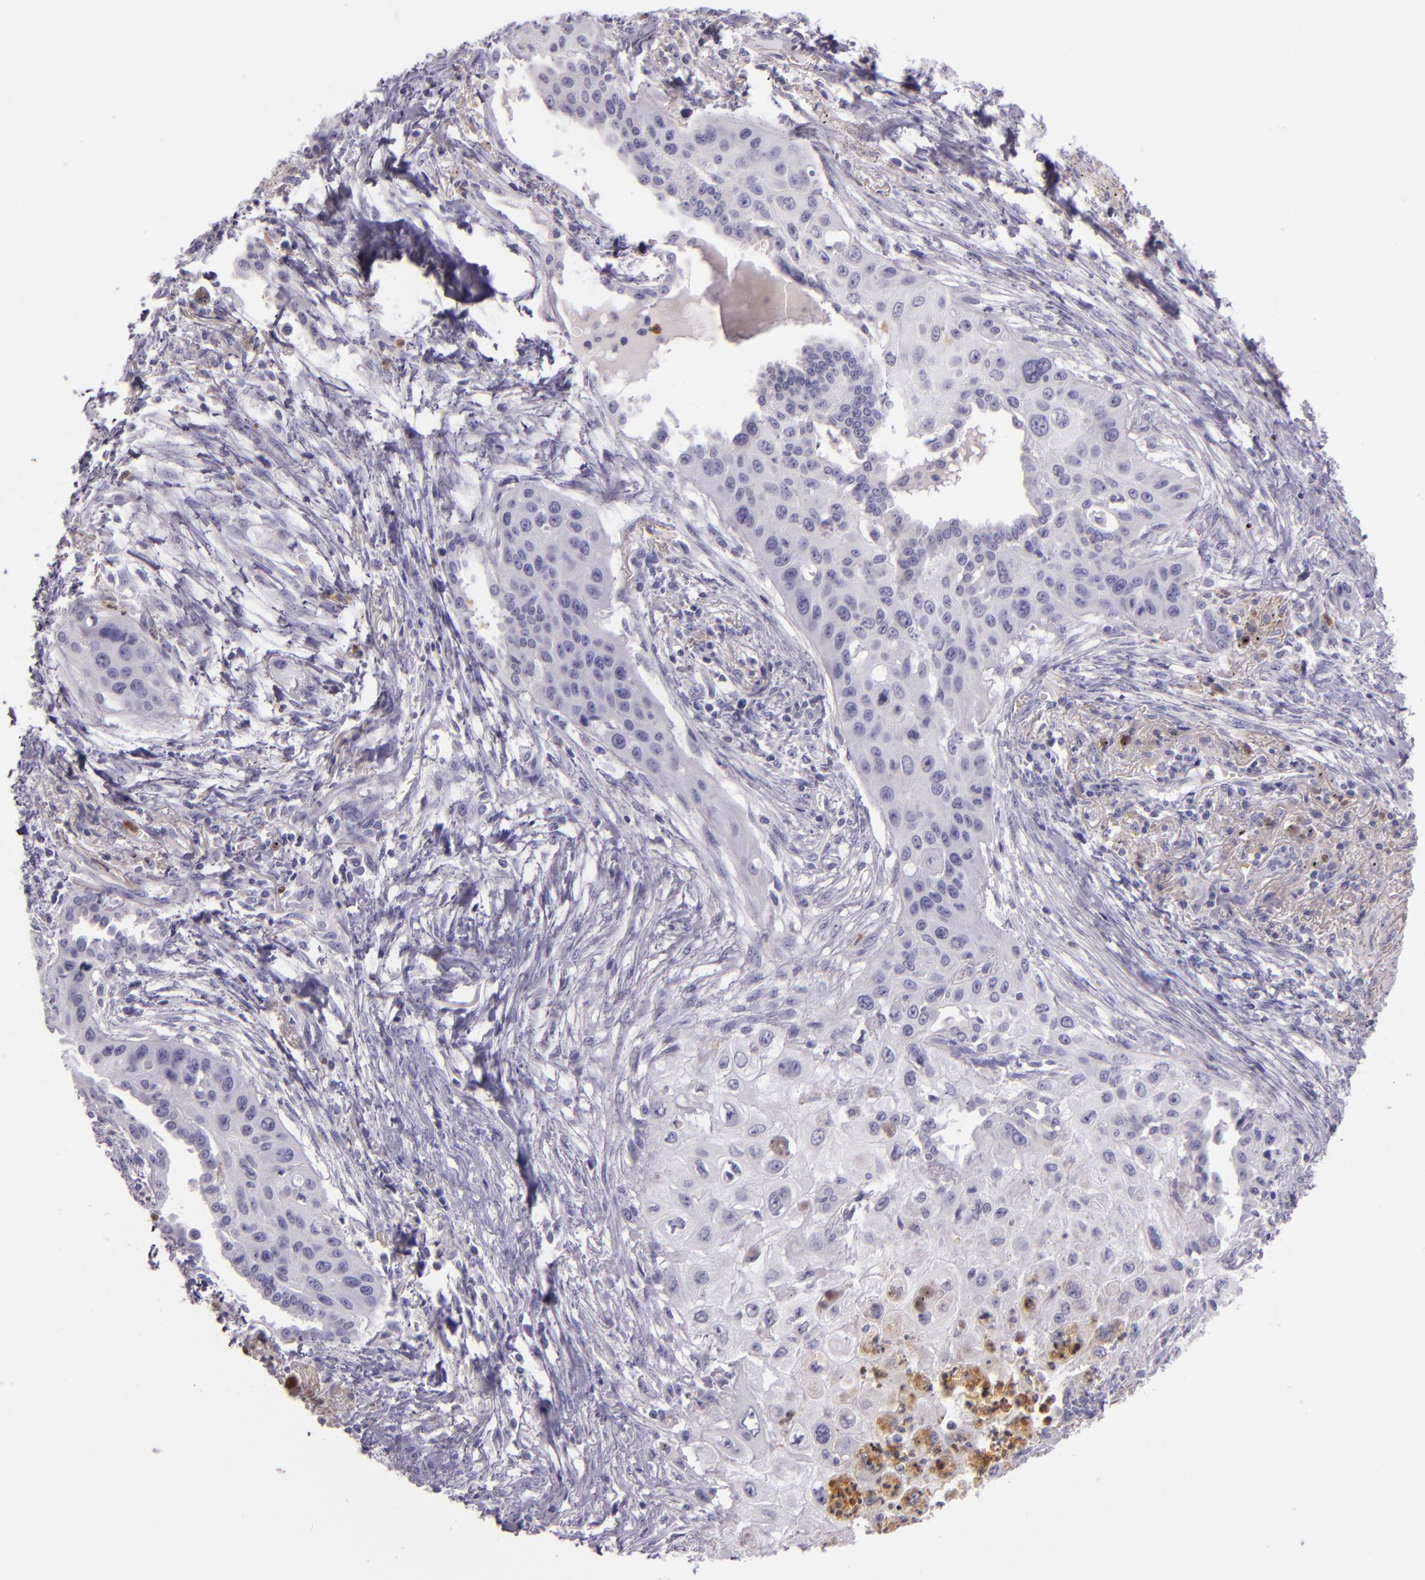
{"staining": {"intensity": "negative", "quantity": "none", "location": "none"}, "tissue": "lung cancer", "cell_type": "Tumor cells", "image_type": "cancer", "snomed": [{"axis": "morphology", "description": "Squamous cell carcinoma, NOS"}, {"axis": "topography", "description": "Lung"}], "caption": "This is an IHC histopathology image of squamous cell carcinoma (lung). There is no staining in tumor cells.", "gene": "CEACAM1", "patient": {"sex": "male", "age": 71}}